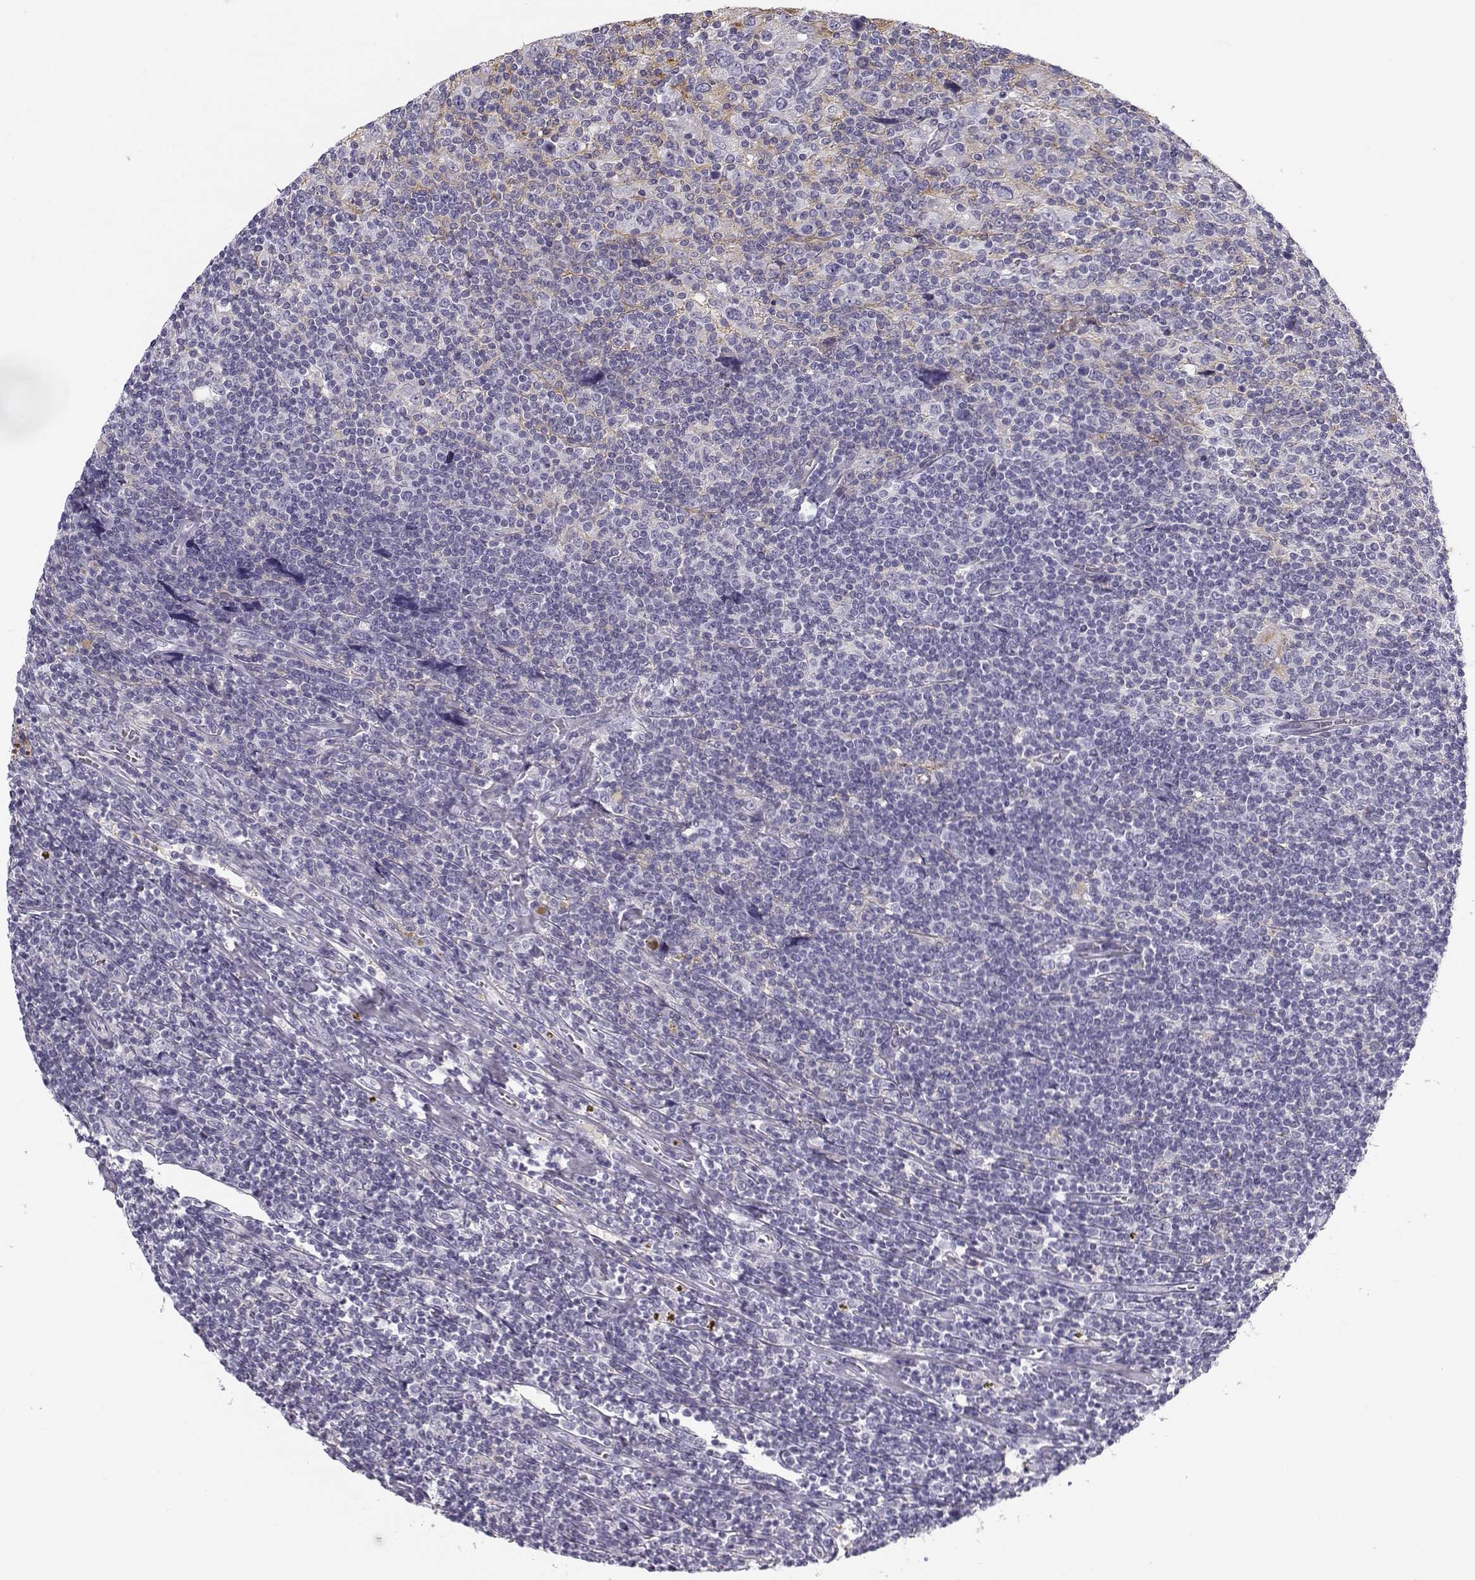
{"staining": {"intensity": "negative", "quantity": "none", "location": "none"}, "tissue": "lymphoma", "cell_type": "Tumor cells", "image_type": "cancer", "snomed": [{"axis": "morphology", "description": "Hodgkin's disease, NOS"}, {"axis": "topography", "description": "Lymph node"}], "caption": "Hodgkin's disease was stained to show a protein in brown. There is no significant positivity in tumor cells. Nuclei are stained in blue.", "gene": "CREB3L3", "patient": {"sex": "male", "age": 40}}